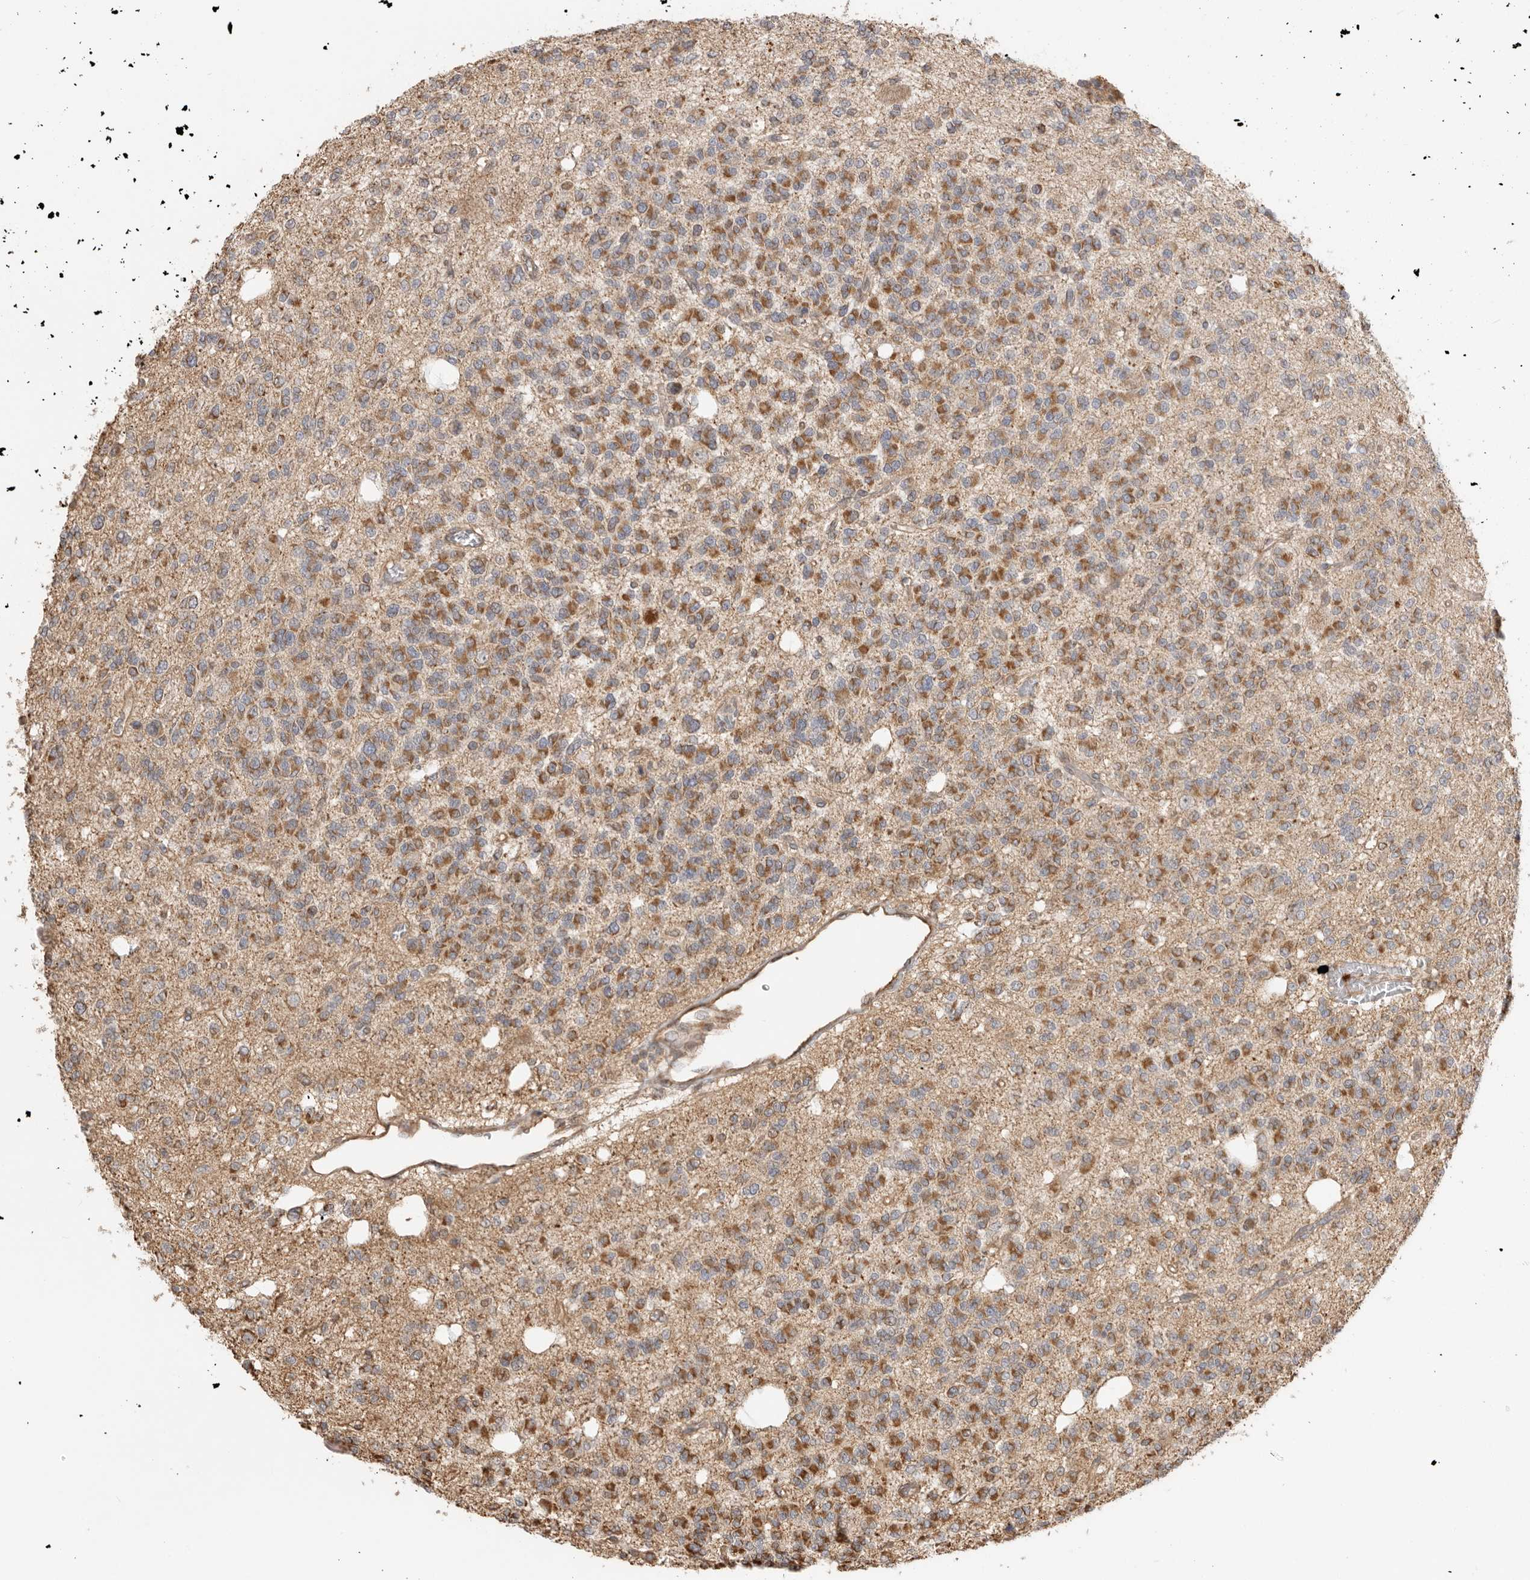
{"staining": {"intensity": "moderate", "quantity": ">75%", "location": "cytoplasmic/membranous"}, "tissue": "glioma", "cell_type": "Tumor cells", "image_type": "cancer", "snomed": [{"axis": "morphology", "description": "Glioma, malignant, Low grade"}, {"axis": "topography", "description": "Brain"}], "caption": "Approximately >75% of tumor cells in human glioma reveal moderate cytoplasmic/membranous protein staining as visualized by brown immunohistochemical staining.", "gene": "DPH7", "patient": {"sex": "male", "age": 38}}